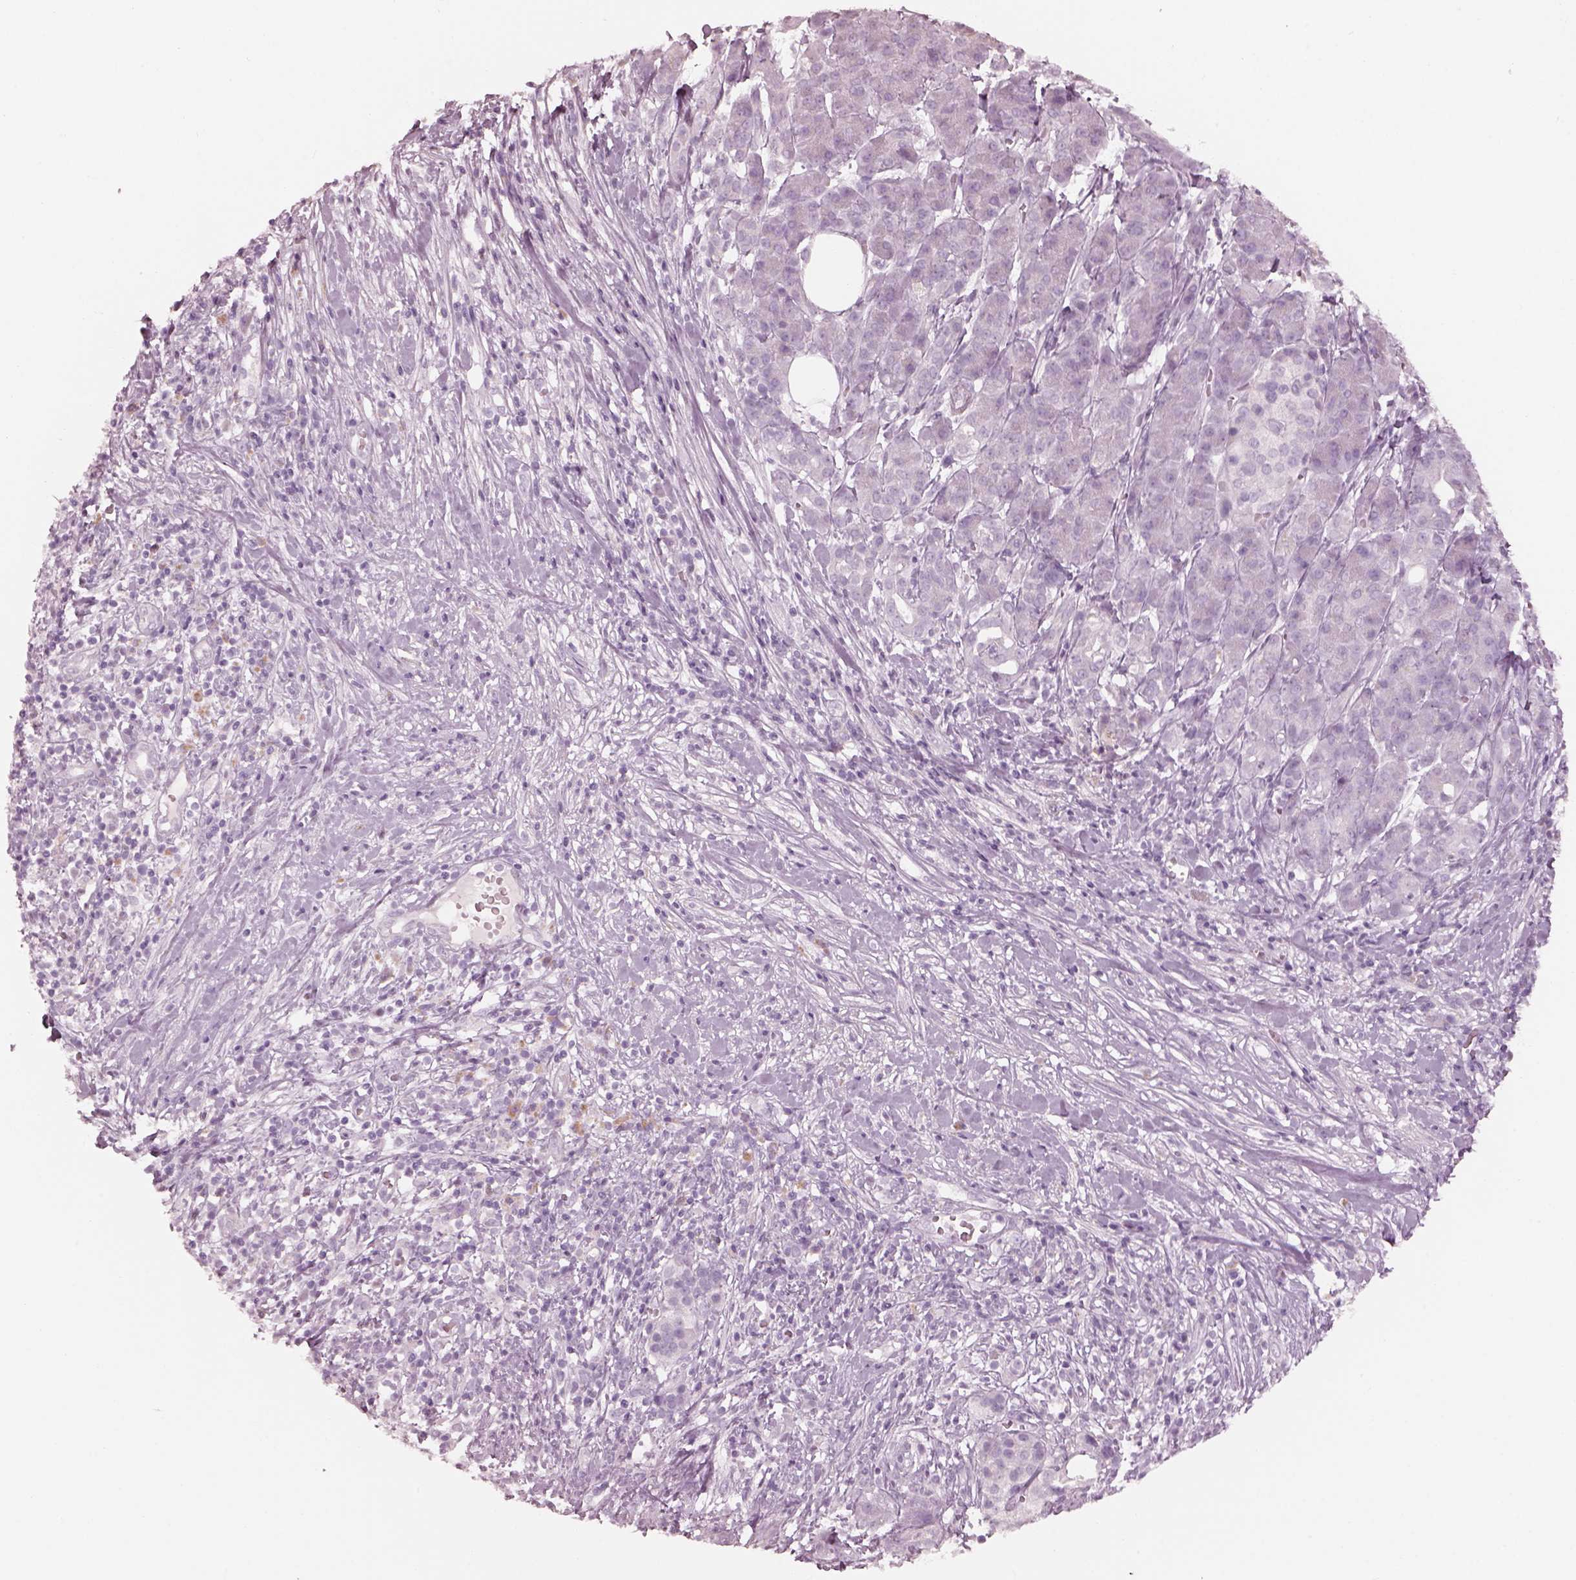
{"staining": {"intensity": "negative", "quantity": "none", "location": "none"}, "tissue": "pancreatic cancer", "cell_type": "Tumor cells", "image_type": "cancer", "snomed": [{"axis": "morphology", "description": "Adenocarcinoma, NOS"}, {"axis": "topography", "description": "Pancreas"}], "caption": "Tumor cells show no significant staining in pancreatic cancer (adenocarcinoma).", "gene": "RSPH9", "patient": {"sex": "male", "age": 61}}